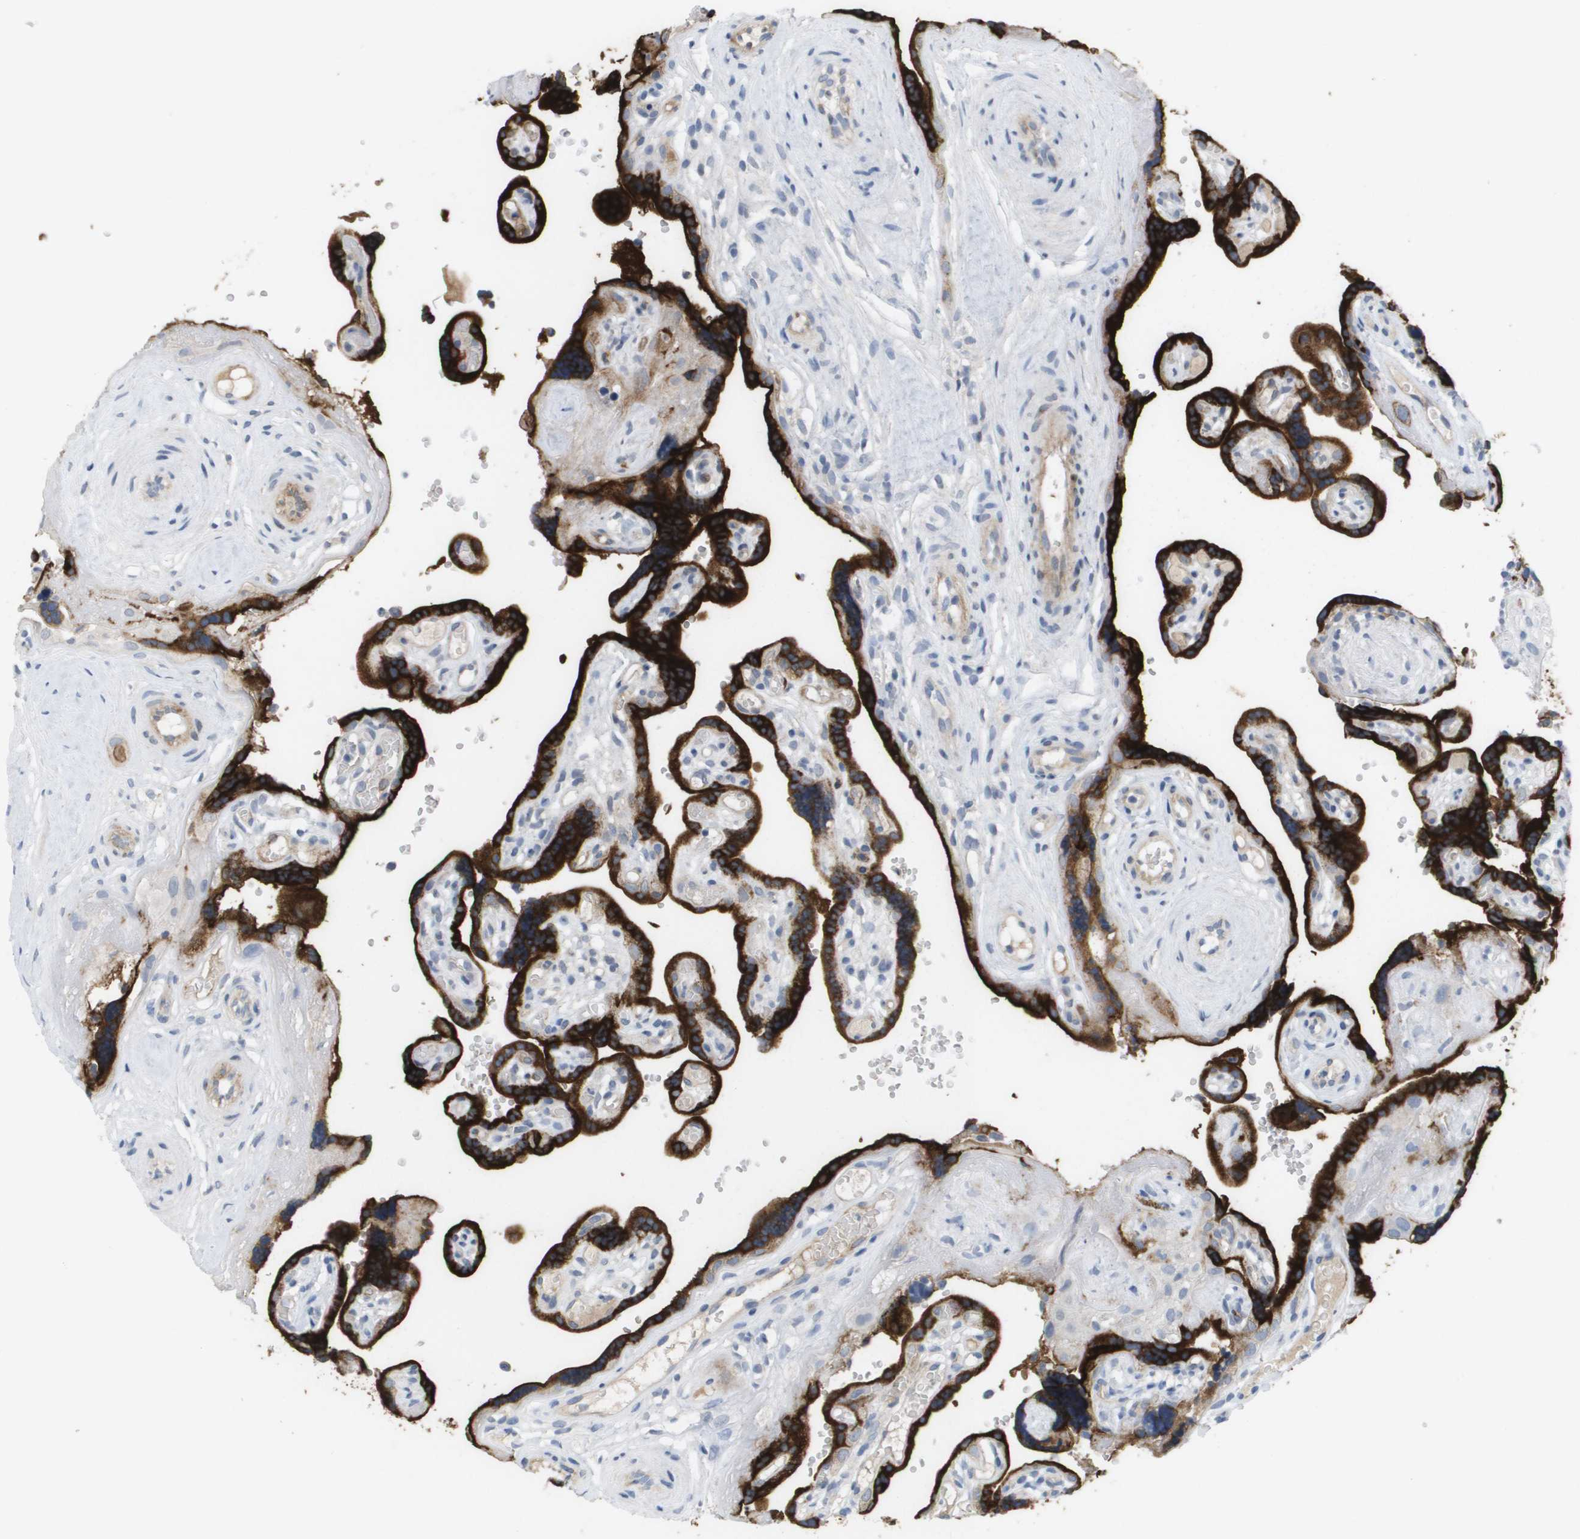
{"staining": {"intensity": "strong", "quantity": ">75%", "location": "cytoplasmic/membranous"}, "tissue": "placenta", "cell_type": "Trophoblastic cells", "image_type": "normal", "snomed": [{"axis": "morphology", "description": "Normal tissue, NOS"}, {"axis": "topography", "description": "Placenta"}], "caption": "Protein staining demonstrates strong cytoplasmic/membranous positivity in approximately >75% of trophoblastic cells in benign placenta.", "gene": "ANGPT2", "patient": {"sex": "female", "age": 30}}